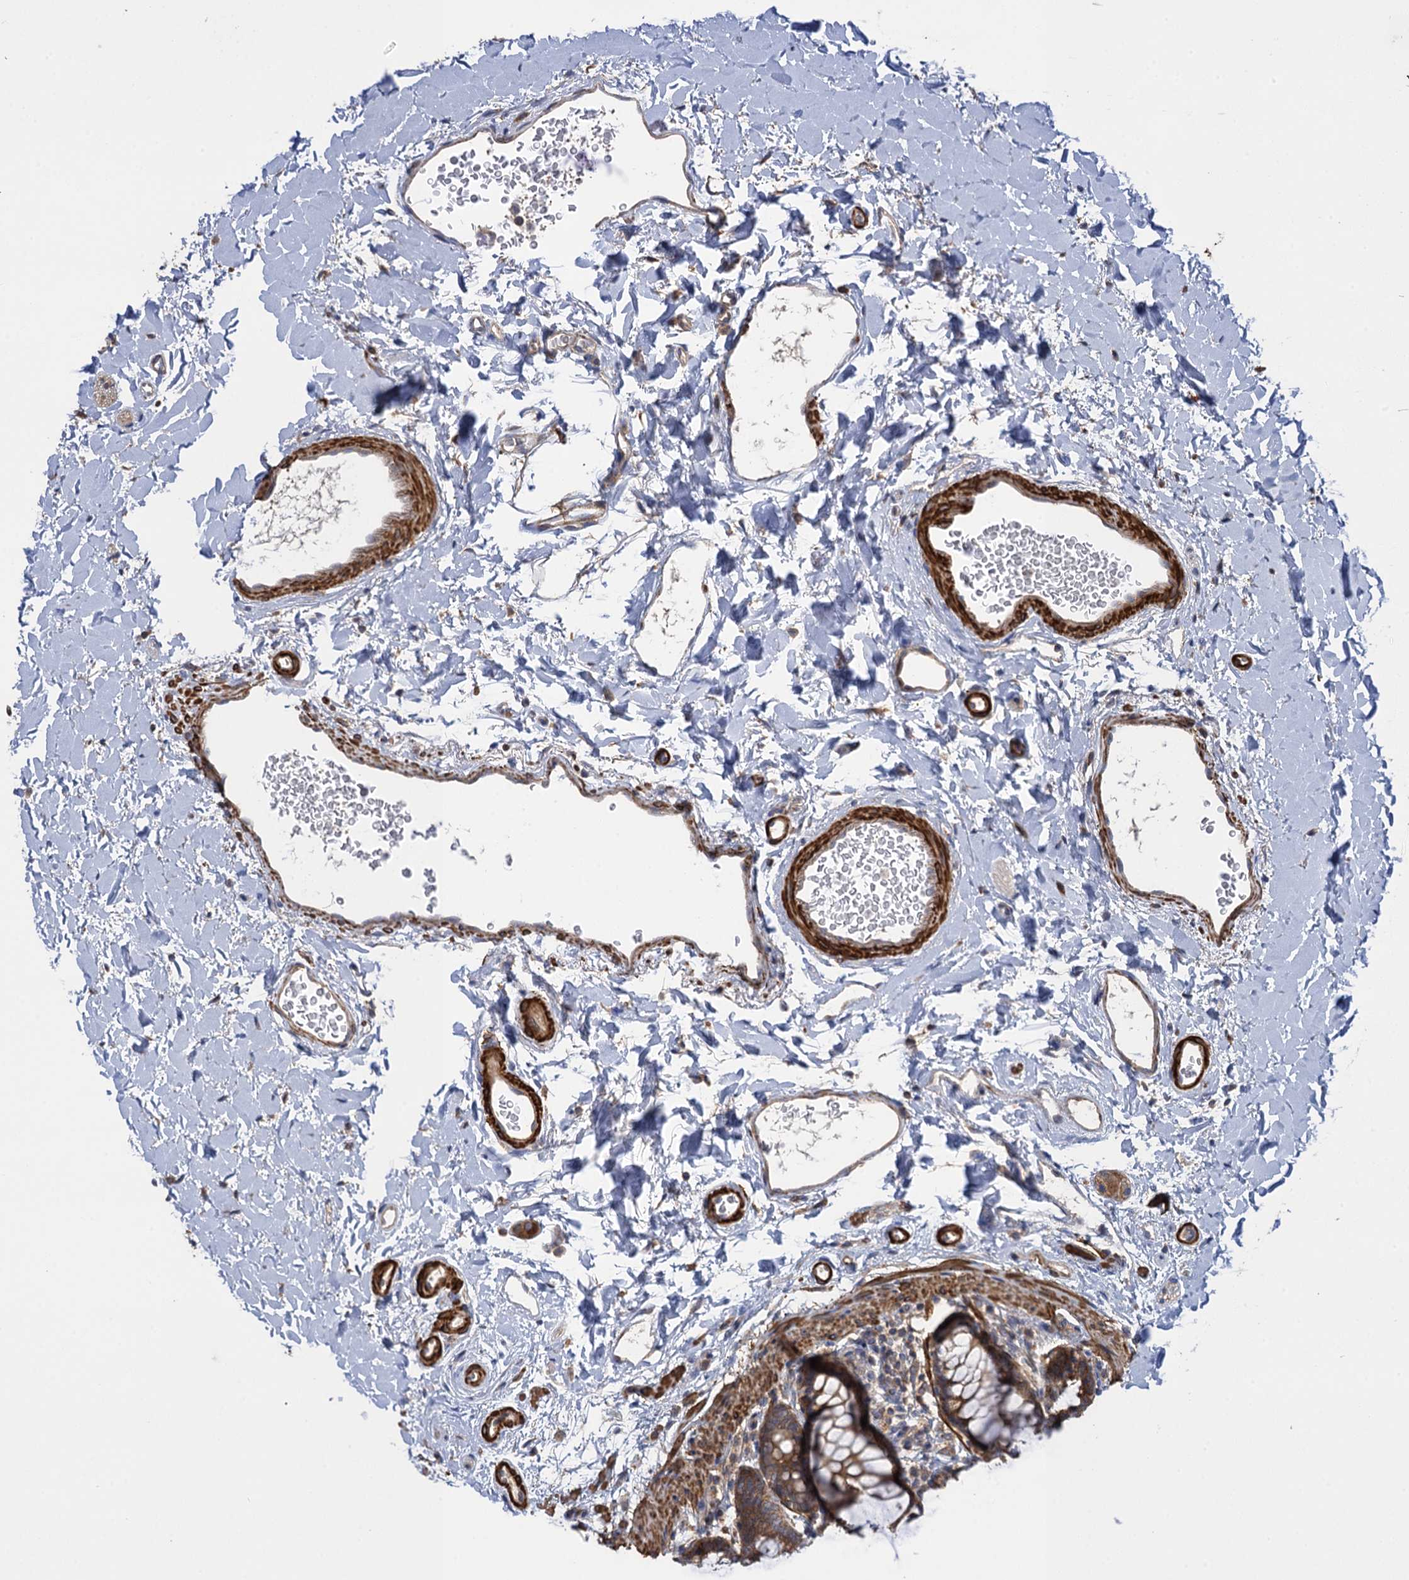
{"staining": {"intensity": "strong", "quantity": ">75%", "location": "cytoplasmic/membranous"}, "tissue": "rectum", "cell_type": "Glandular cells", "image_type": "normal", "snomed": [{"axis": "morphology", "description": "Normal tissue, NOS"}, {"axis": "topography", "description": "Rectum"}], "caption": "Strong cytoplasmic/membranous protein expression is present in approximately >75% of glandular cells in rectum.", "gene": "WDR88", "patient": {"sex": "female", "age": 65}}